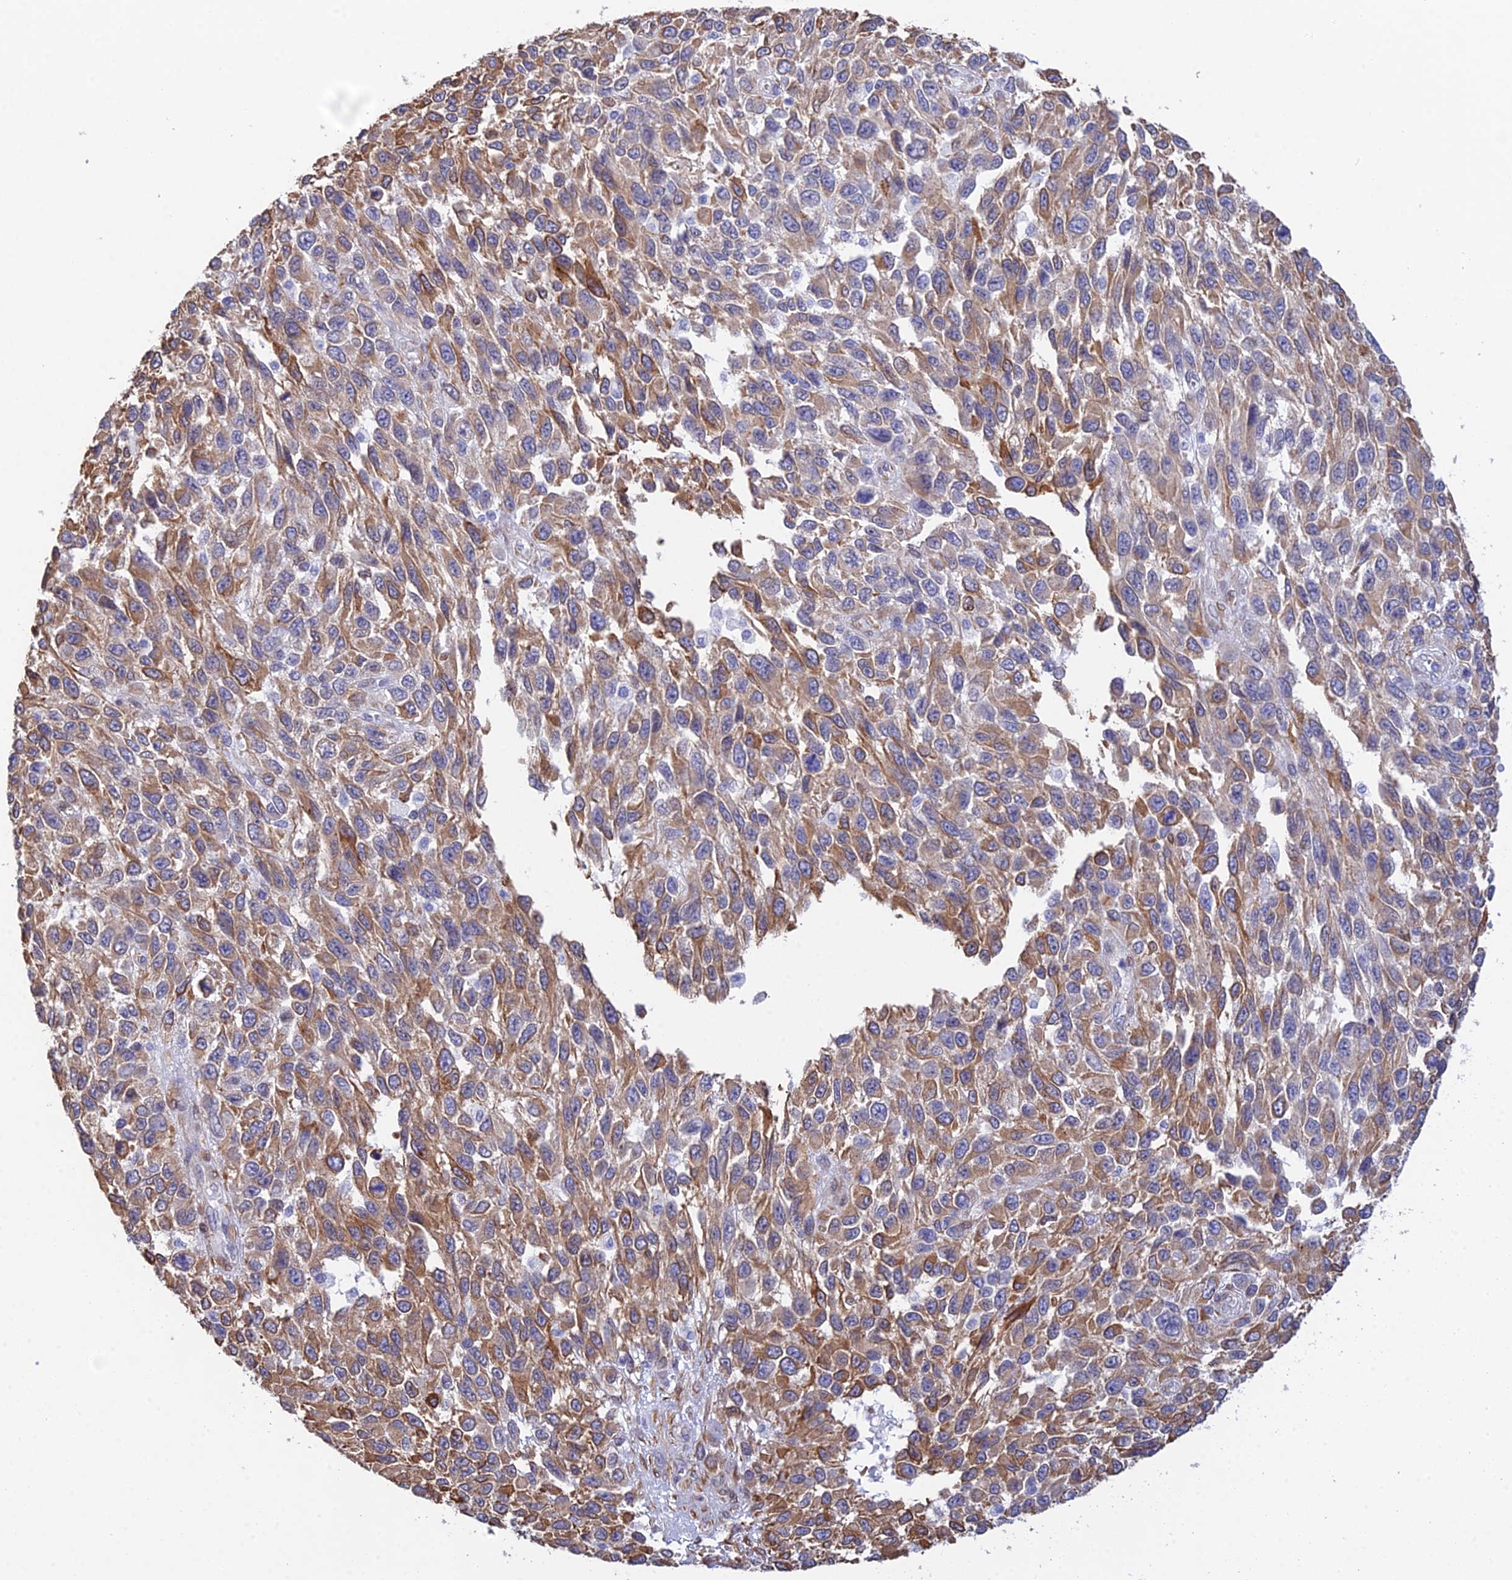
{"staining": {"intensity": "moderate", "quantity": ">75%", "location": "cytoplasmic/membranous"}, "tissue": "melanoma", "cell_type": "Tumor cells", "image_type": "cancer", "snomed": [{"axis": "morphology", "description": "Malignant melanoma, NOS"}, {"axis": "topography", "description": "Skin"}], "caption": "Malignant melanoma stained with a brown dye shows moderate cytoplasmic/membranous positive expression in about >75% of tumor cells.", "gene": "MXRA7", "patient": {"sex": "female", "age": 96}}